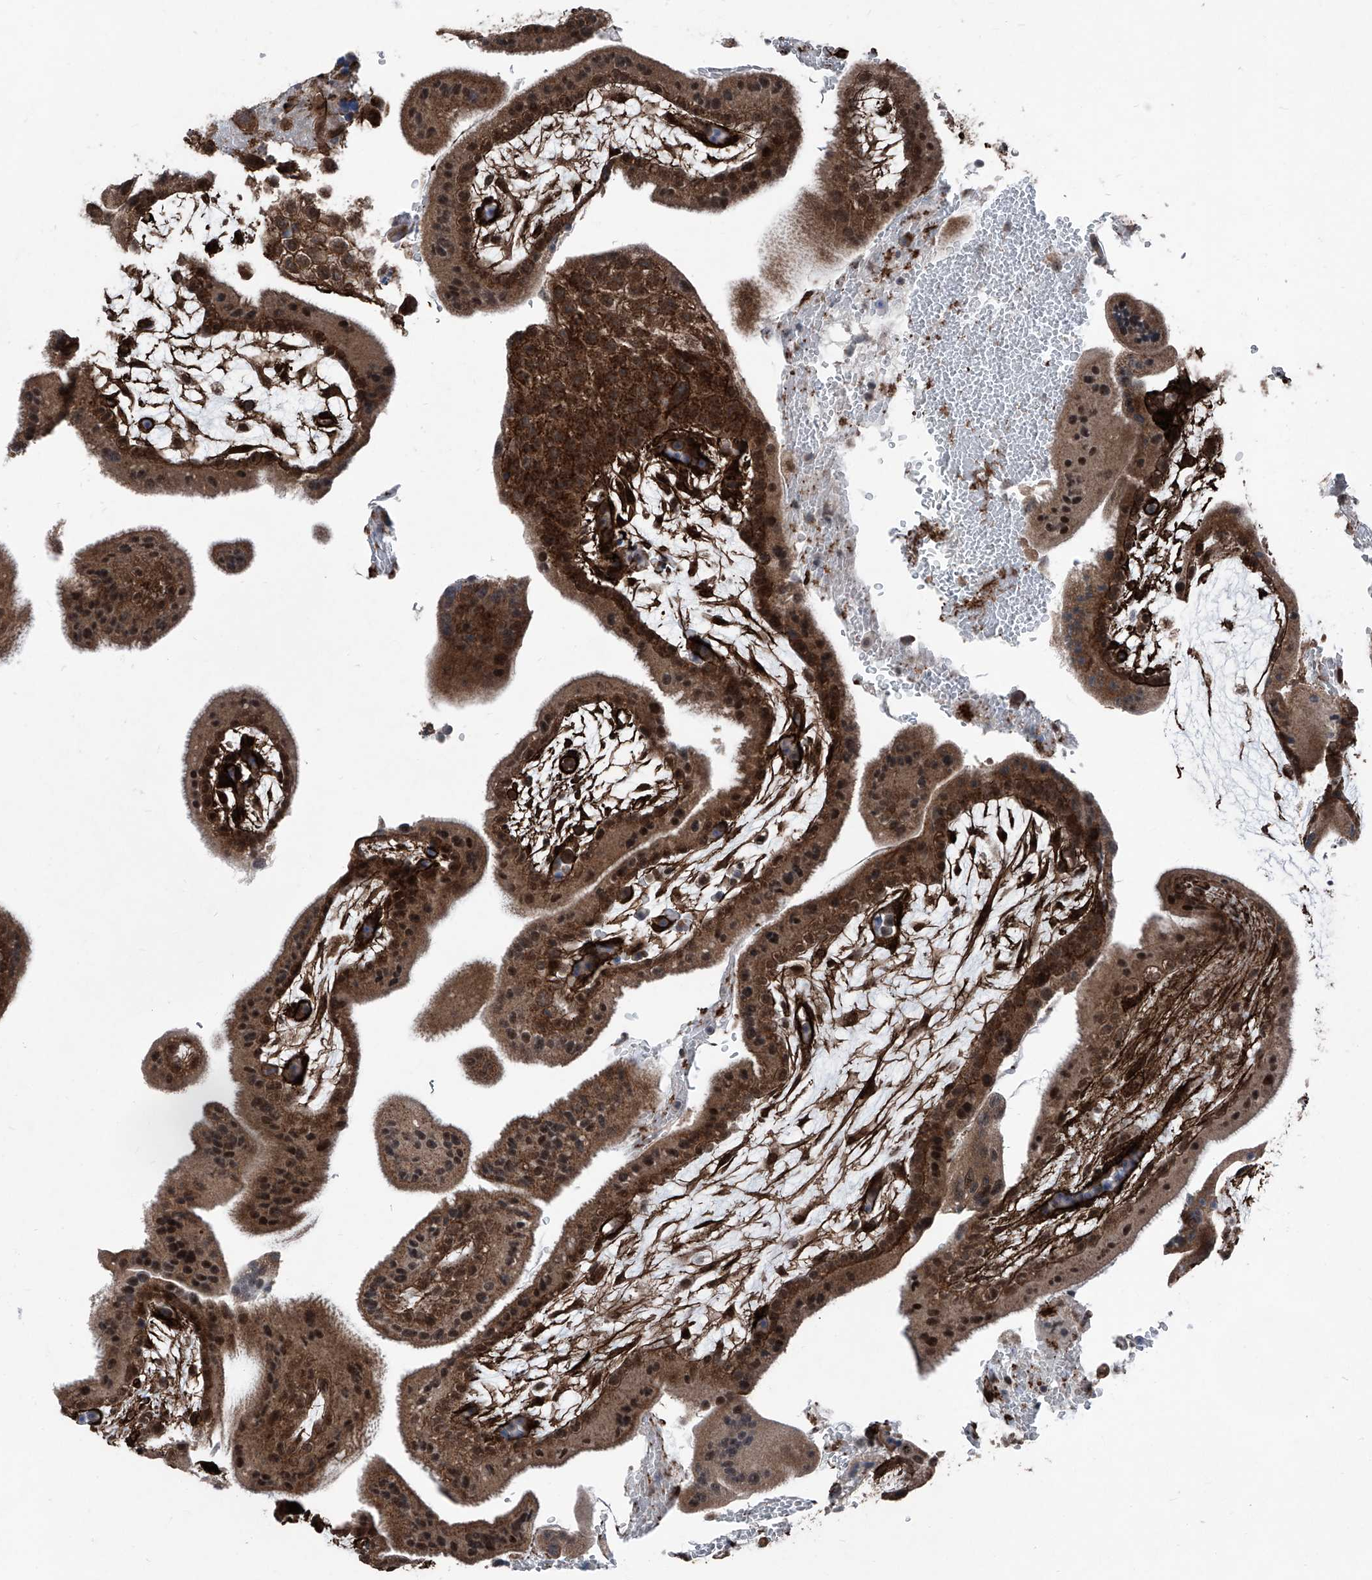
{"staining": {"intensity": "strong", "quantity": ">75%", "location": "cytoplasmic/membranous,nuclear"}, "tissue": "placenta", "cell_type": "Decidual cells", "image_type": "normal", "snomed": [{"axis": "morphology", "description": "Normal tissue, NOS"}, {"axis": "topography", "description": "Placenta"}], "caption": "Strong cytoplasmic/membranous,nuclear expression is identified in approximately >75% of decidual cells in benign placenta.", "gene": "COA7", "patient": {"sex": "female", "age": 35}}